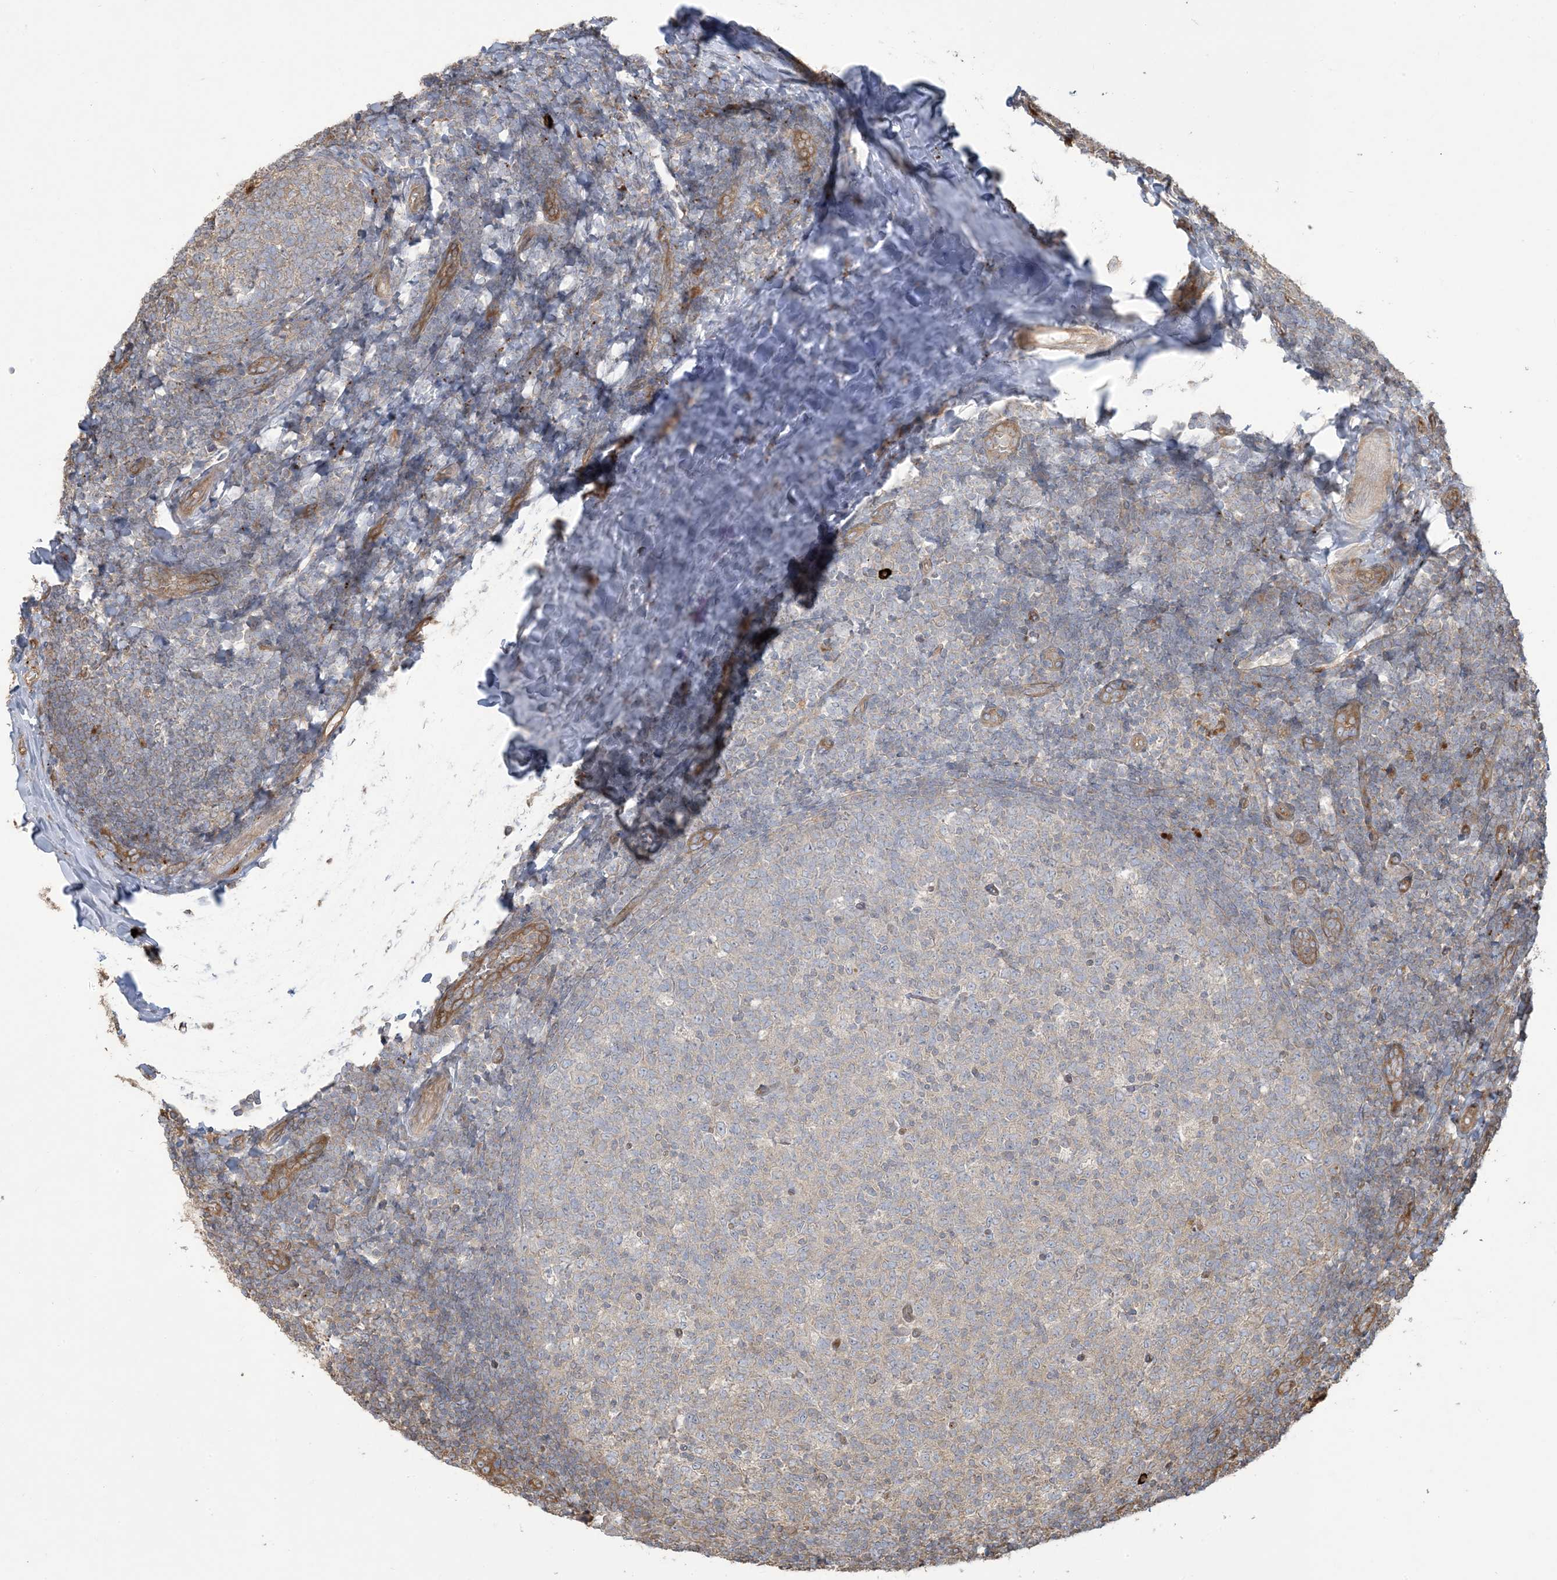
{"staining": {"intensity": "negative", "quantity": "none", "location": "none"}, "tissue": "tonsil", "cell_type": "Germinal center cells", "image_type": "normal", "snomed": [{"axis": "morphology", "description": "Normal tissue, NOS"}, {"axis": "topography", "description": "Tonsil"}], "caption": "Protein analysis of unremarkable tonsil demonstrates no significant staining in germinal center cells.", "gene": "KLHL18", "patient": {"sex": "female", "age": 19}}